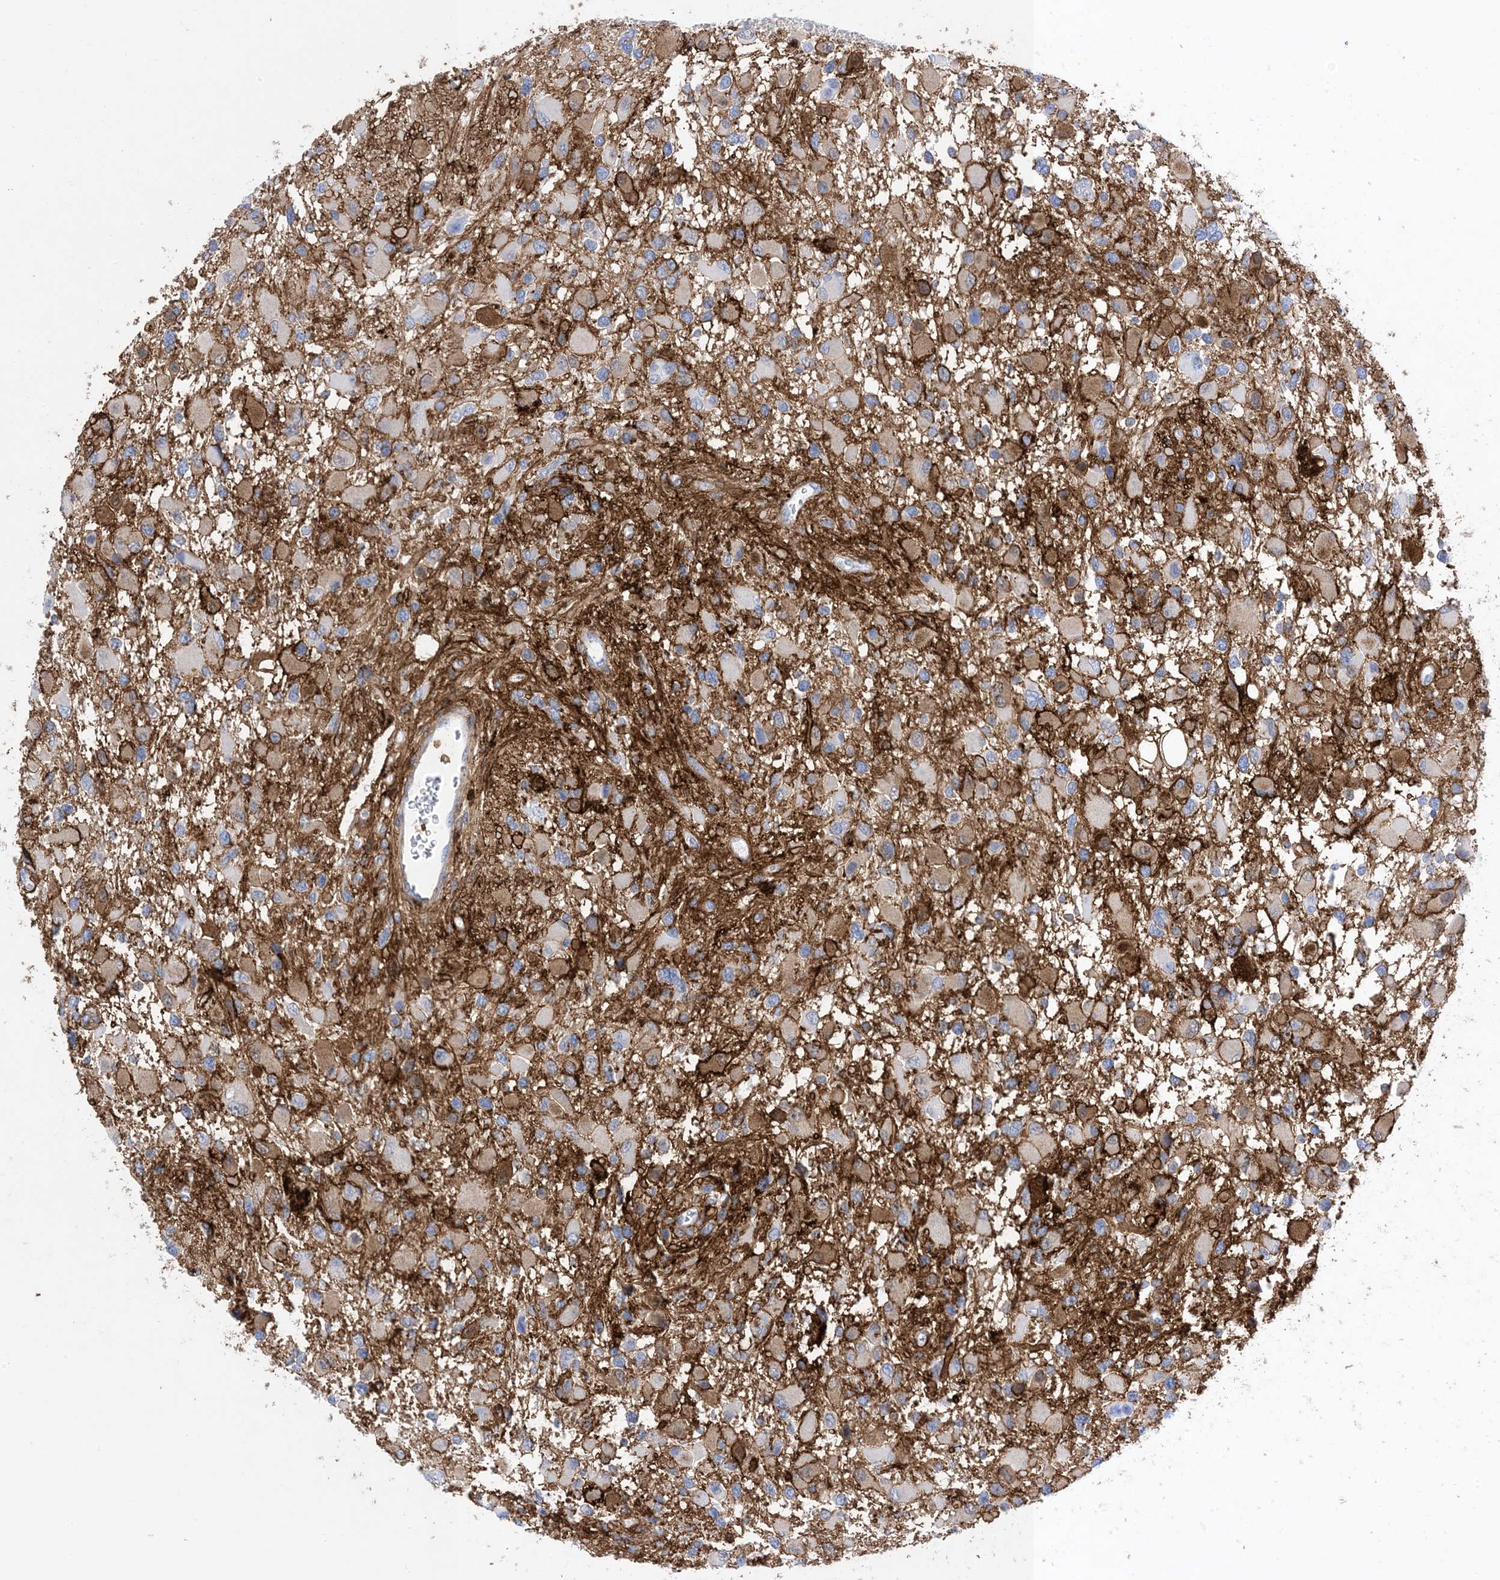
{"staining": {"intensity": "negative", "quantity": "none", "location": "none"}, "tissue": "glioma", "cell_type": "Tumor cells", "image_type": "cancer", "snomed": [{"axis": "morphology", "description": "Glioma, malignant, High grade"}, {"axis": "topography", "description": "Brain"}], "caption": "The histopathology image reveals no staining of tumor cells in malignant glioma (high-grade). (DAB IHC with hematoxylin counter stain).", "gene": "ANXA1", "patient": {"sex": "male", "age": 53}}